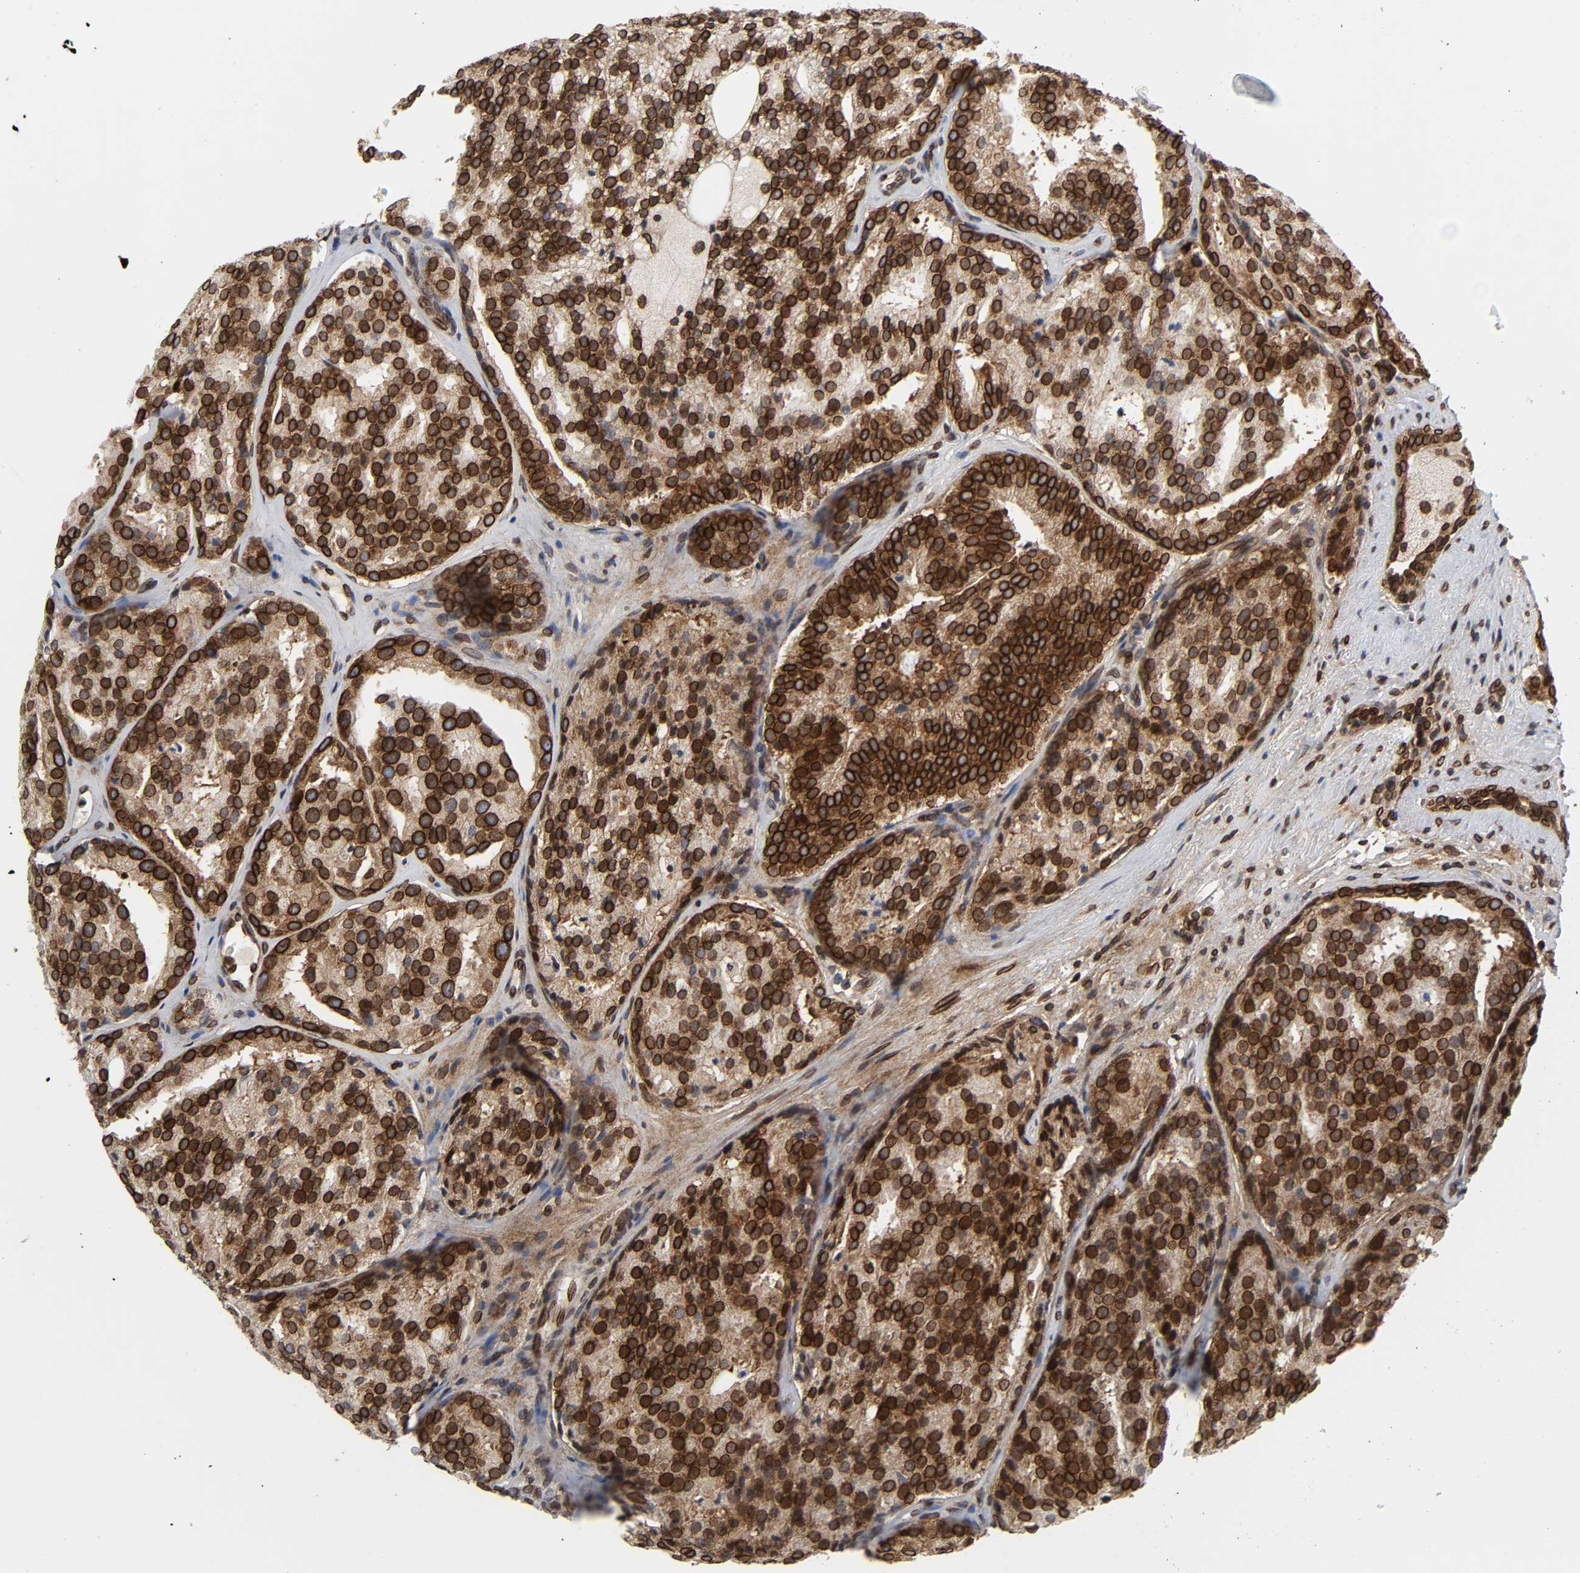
{"staining": {"intensity": "strong", "quantity": ">75%", "location": "cytoplasmic/membranous,nuclear"}, "tissue": "prostate cancer", "cell_type": "Tumor cells", "image_type": "cancer", "snomed": [{"axis": "morphology", "description": "Adenocarcinoma, High grade"}, {"axis": "topography", "description": "Prostate"}], "caption": "Strong cytoplasmic/membranous and nuclear protein positivity is present in about >75% of tumor cells in prostate cancer. The protein of interest is stained brown, and the nuclei are stained in blue (DAB (3,3'-diaminobenzidine) IHC with brightfield microscopy, high magnification).", "gene": "RANGAP1", "patient": {"sex": "male", "age": 64}}